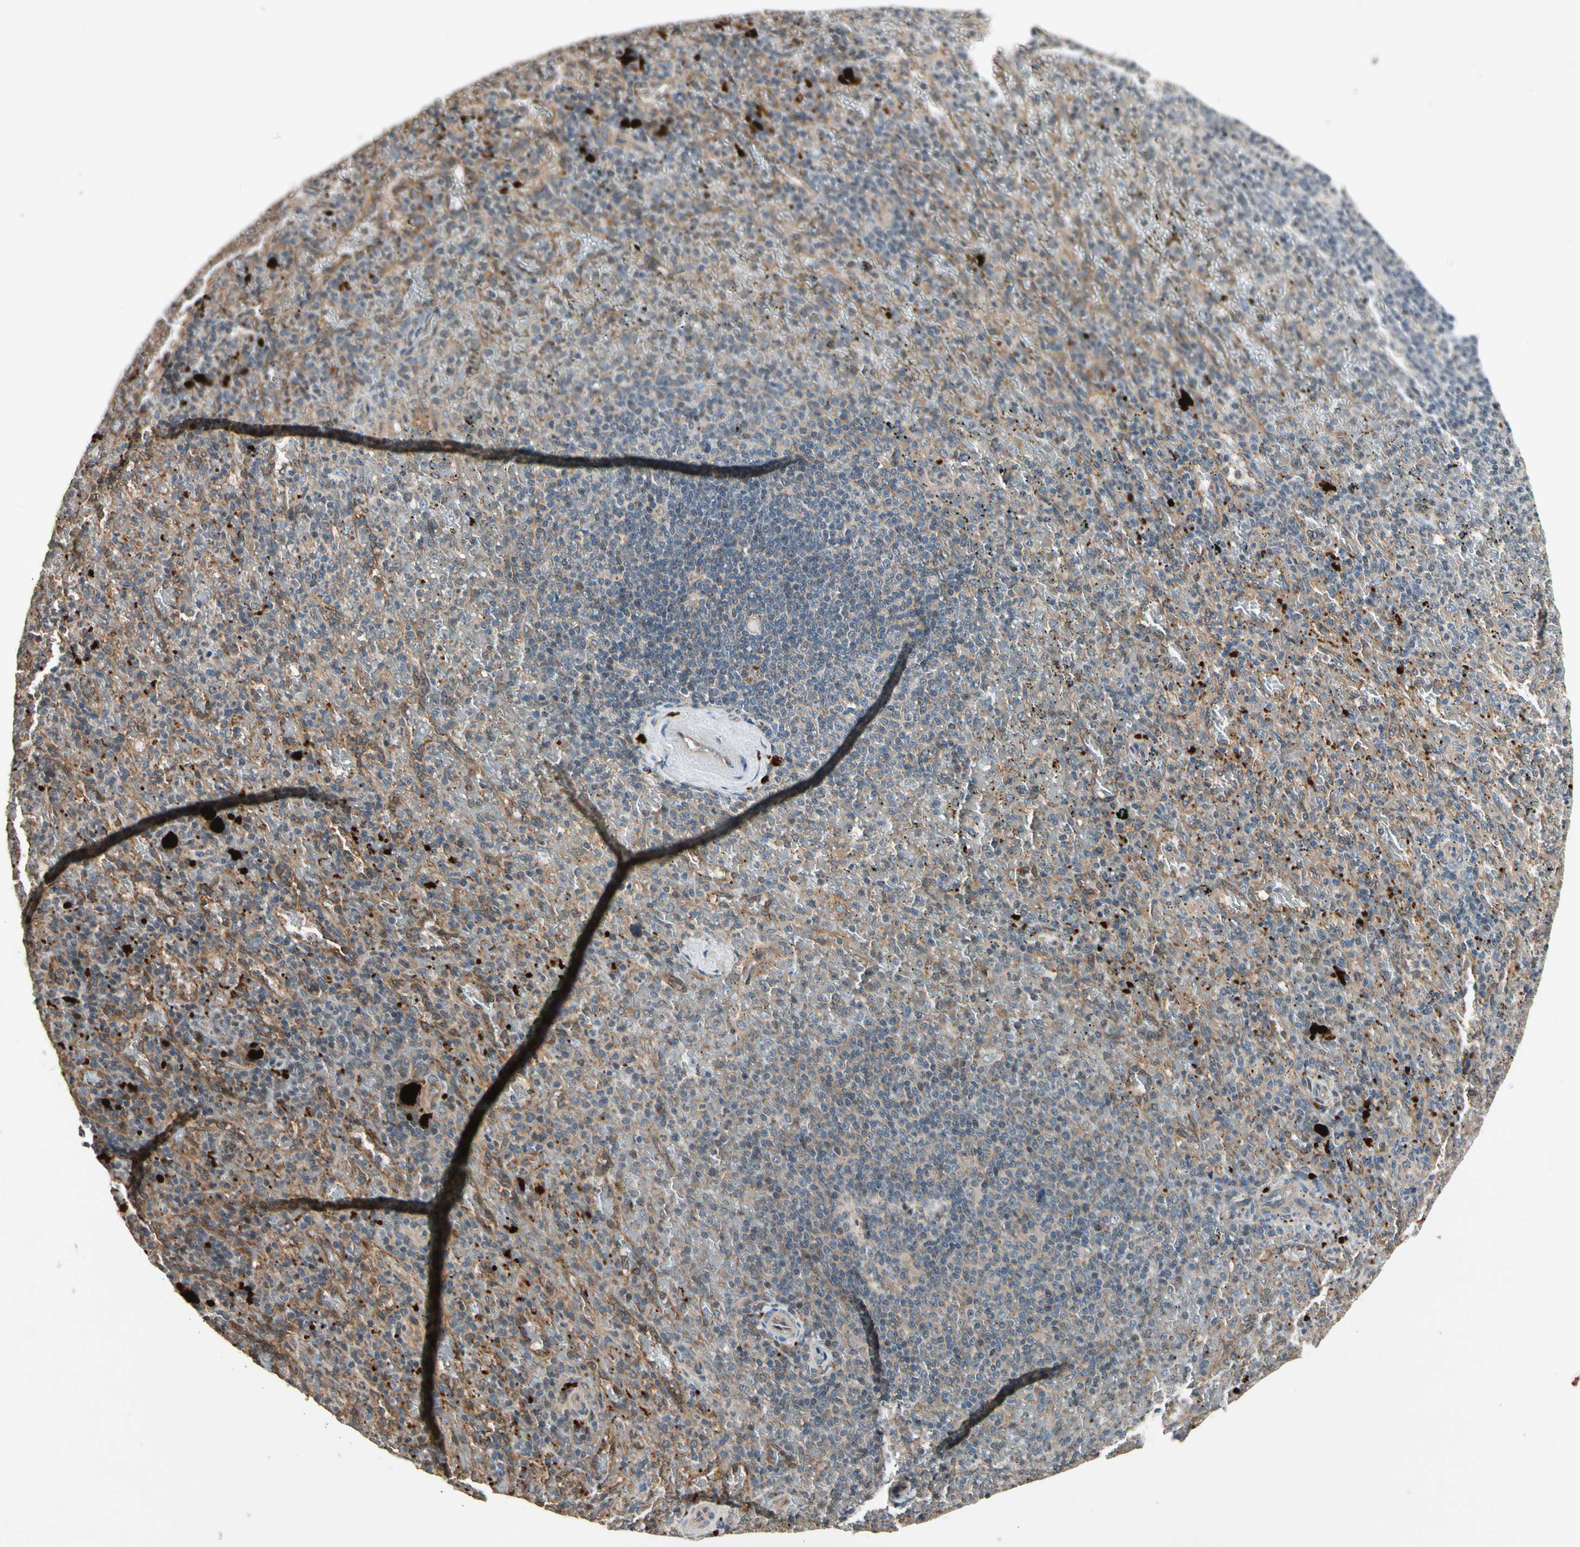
{"staining": {"intensity": "weak", "quantity": ">75%", "location": "cytoplasmic/membranous"}, "tissue": "spleen", "cell_type": "Cells in red pulp", "image_type": "normal", "snomed": [{"axis": "morphology", "description": "Normal tissue, NOS"}, {"axis": "topography", "description": "Spleen"}], "caption": "Cells in red pulp show low levels of weak cytoplasmic/membranous staining in approximately >75% of cells in unremarkable spleen. The protein of interest is shown in brown color, while the nuclei are stained blue.", "gene": "ROCK2", "patient": {"sex": "female", "age": 50}}